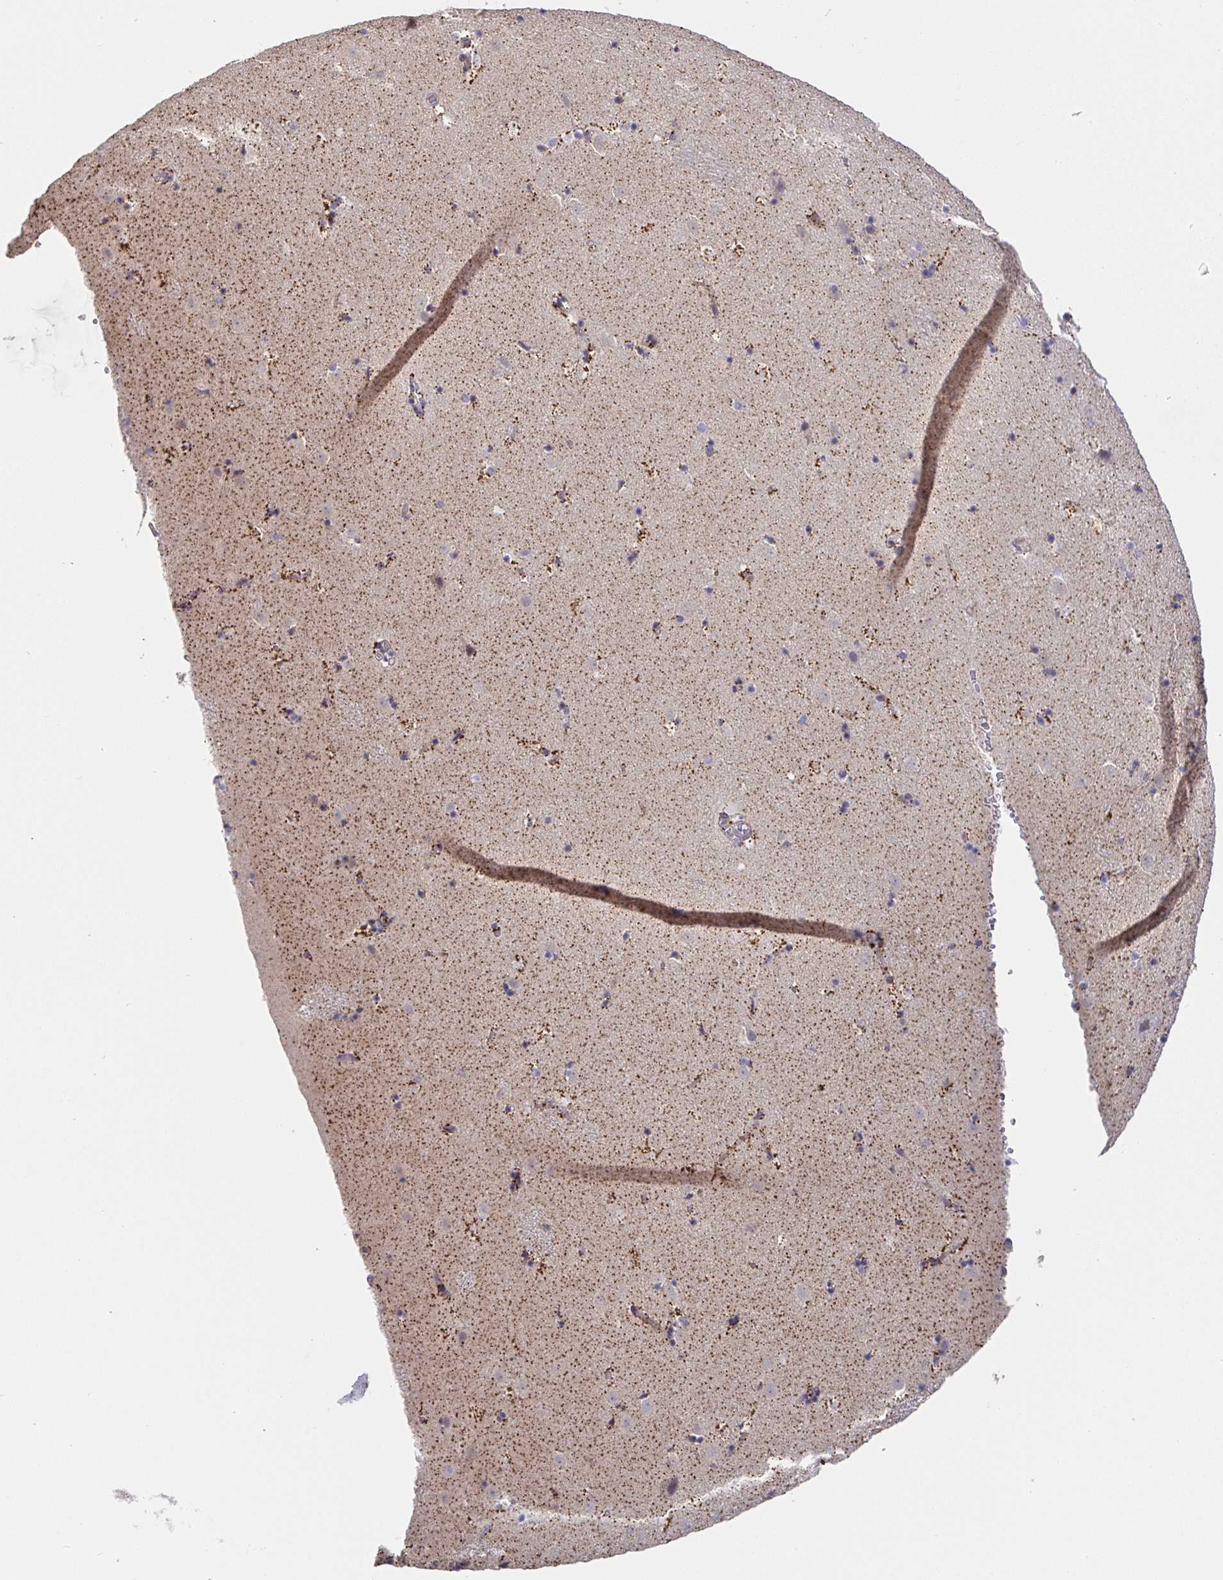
{"staining": {"intensity": "negative", "quantity": "none", "location": "none"}, "tissue": "caudate", "cell_type": "Glial cells", "image_type": "normal", "snomed": [{"axis": "morphology", "description": "Normal tissue, NOS"}, {"axis": "topography", "description": "Lateral ventricle wall"}], "caption": "Immunohistochemistry of benign caudate shows no staining in glial cells.", "gene": "CIT", "patient": {"sex": "male", "age": 37}}